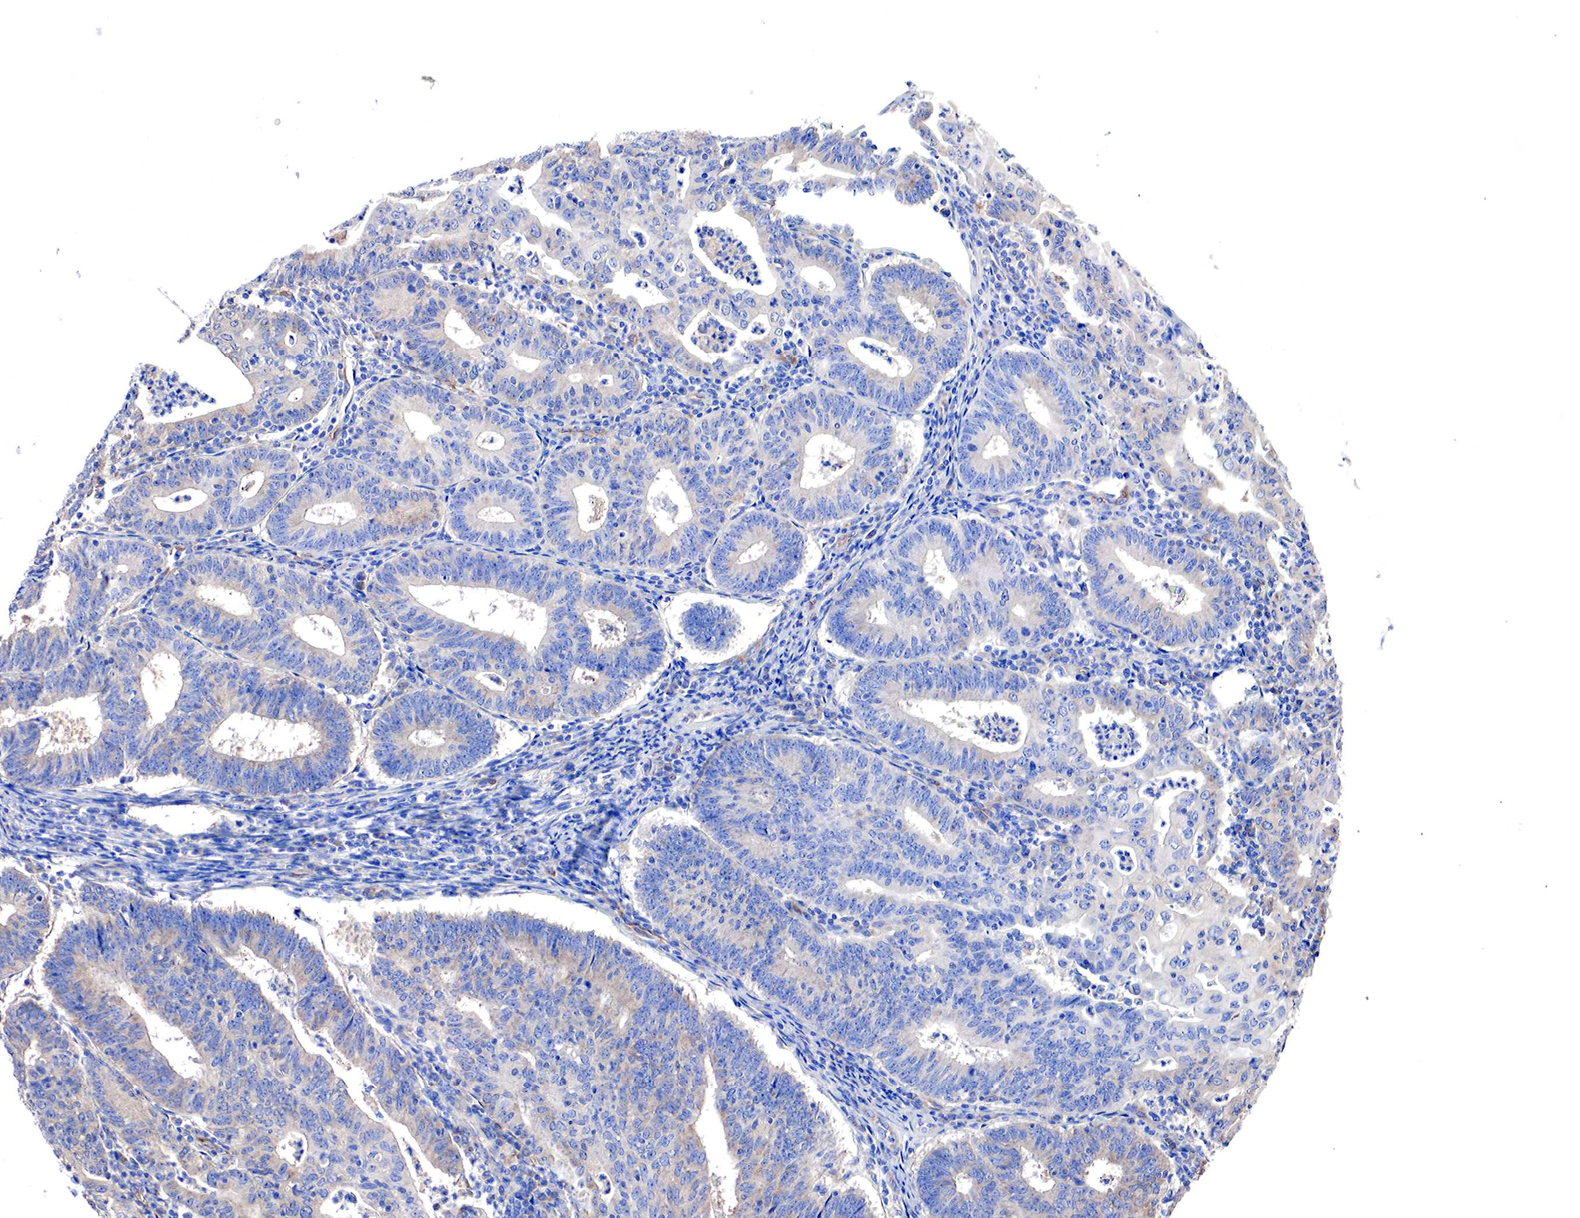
{"staining": {"intensity": "weak", "quantity": "25%-75%", "location": "cytoplasmic/membranous"}, "tissue": "endometrial cancer", "cell_type": "Tumor cells", "image_type": "cancer", "snomed": [{"axis": "morphology", "description": "Adenocarcinoma, NOS"}, {"axis": "topography", "description": "Endometrium"}], "caption": "Approximately 25%-75% of tumor cells in endometrial cancer reveal weak cytoplasmic/membranous protein positivity as visualized by brown immunohistochemical staining.", "gene": "RDX", "patient": {"sex": "female", "age": 60}}